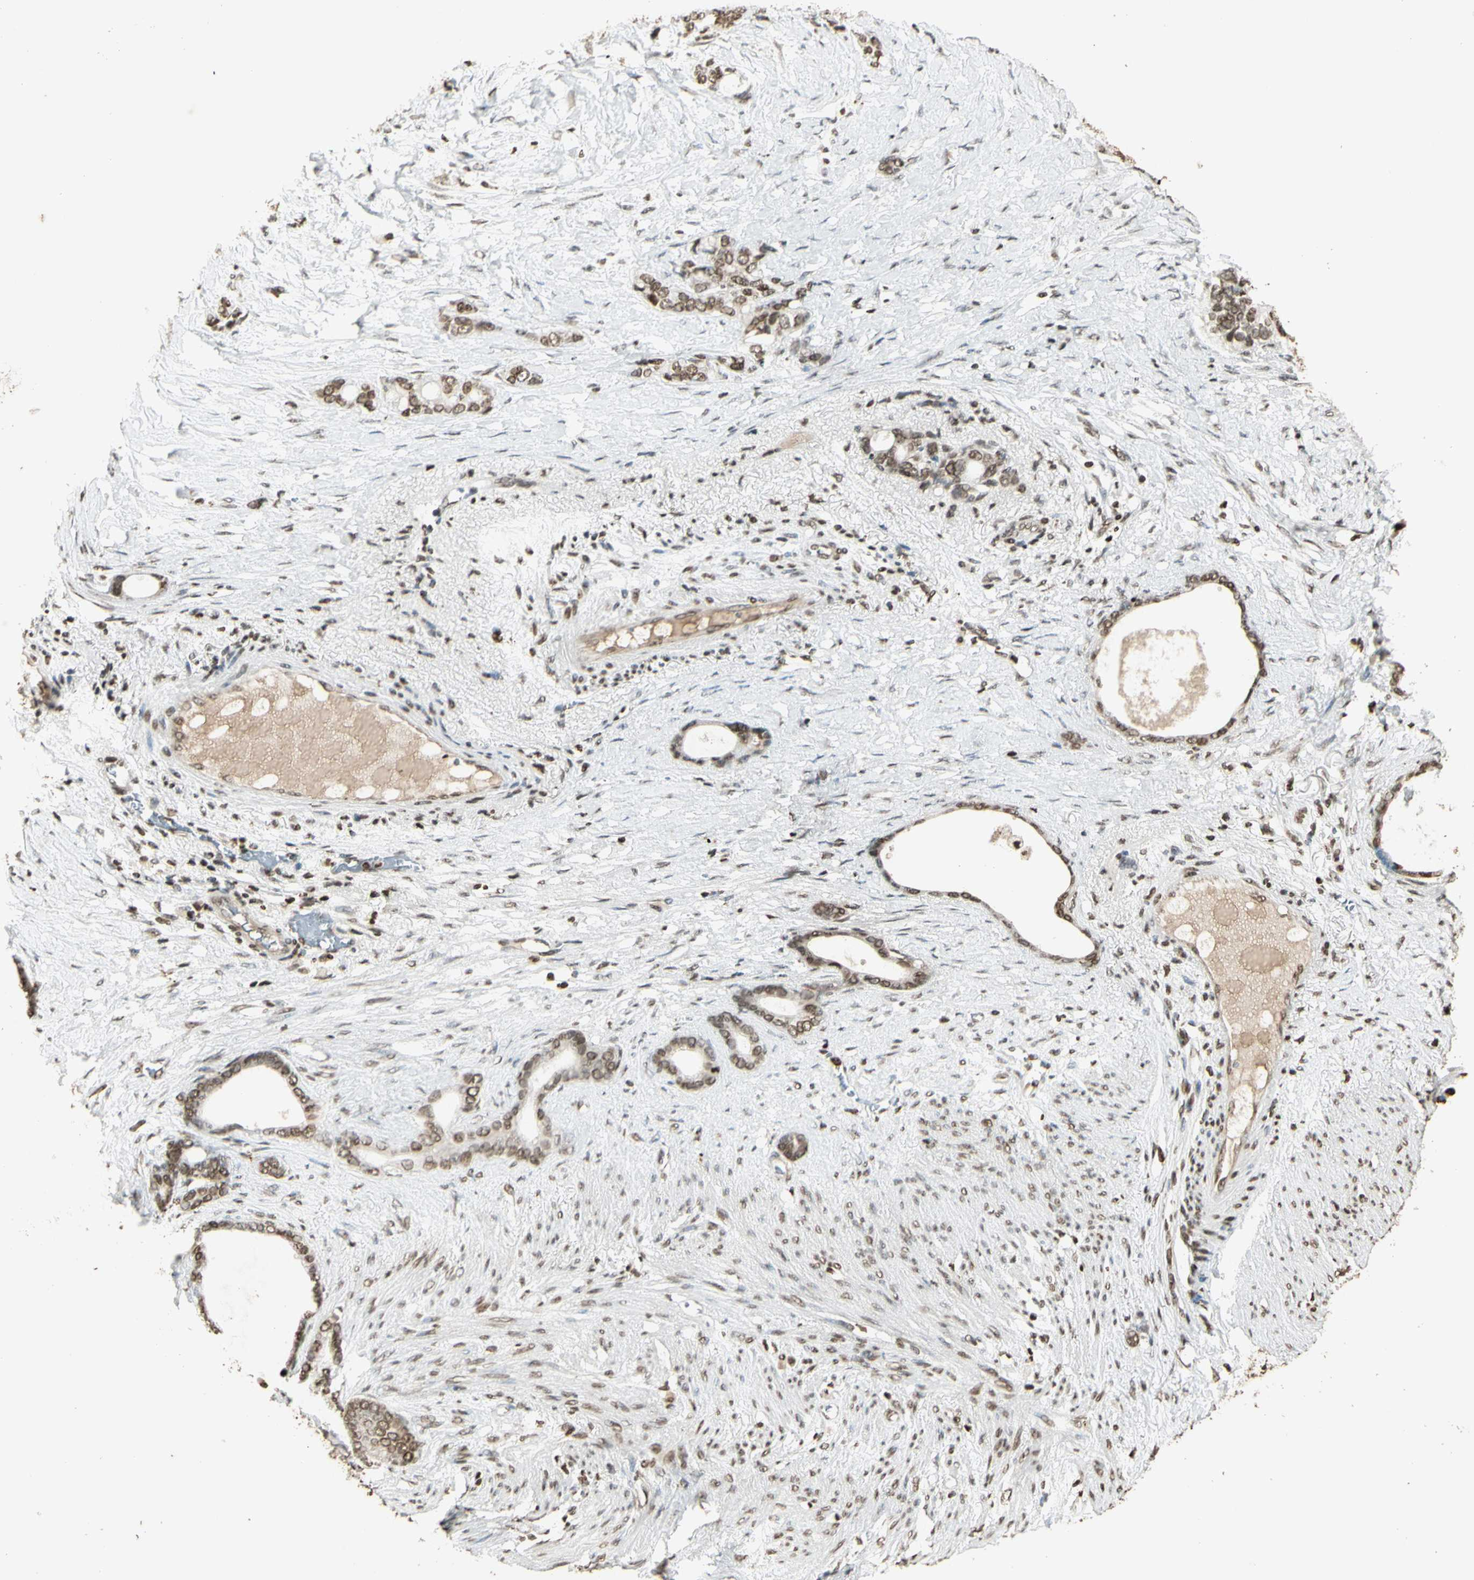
{"staining": {"intensity": "moderate", "quantity": ">75%", "location": "cytoplasmic/membranous,nuclear"}, "tissue": "stomach cancer", "cell_type": "Tumor cells", "image_type": "cancer", "snomed": [{"axis": "morphology", "description": "Adenocarcinoma, NOS"}, {"axis": "topography", "description": "Stomach"}], "caption": "Tumor cells show medium levels of moderate cytoplasmic/membranous and nuclear positivity in approximately >75% of cells in human stomach cancer (adenocarcinoma).", "gene": "RORA", "patient": {"sex": "female", "age": 75}}